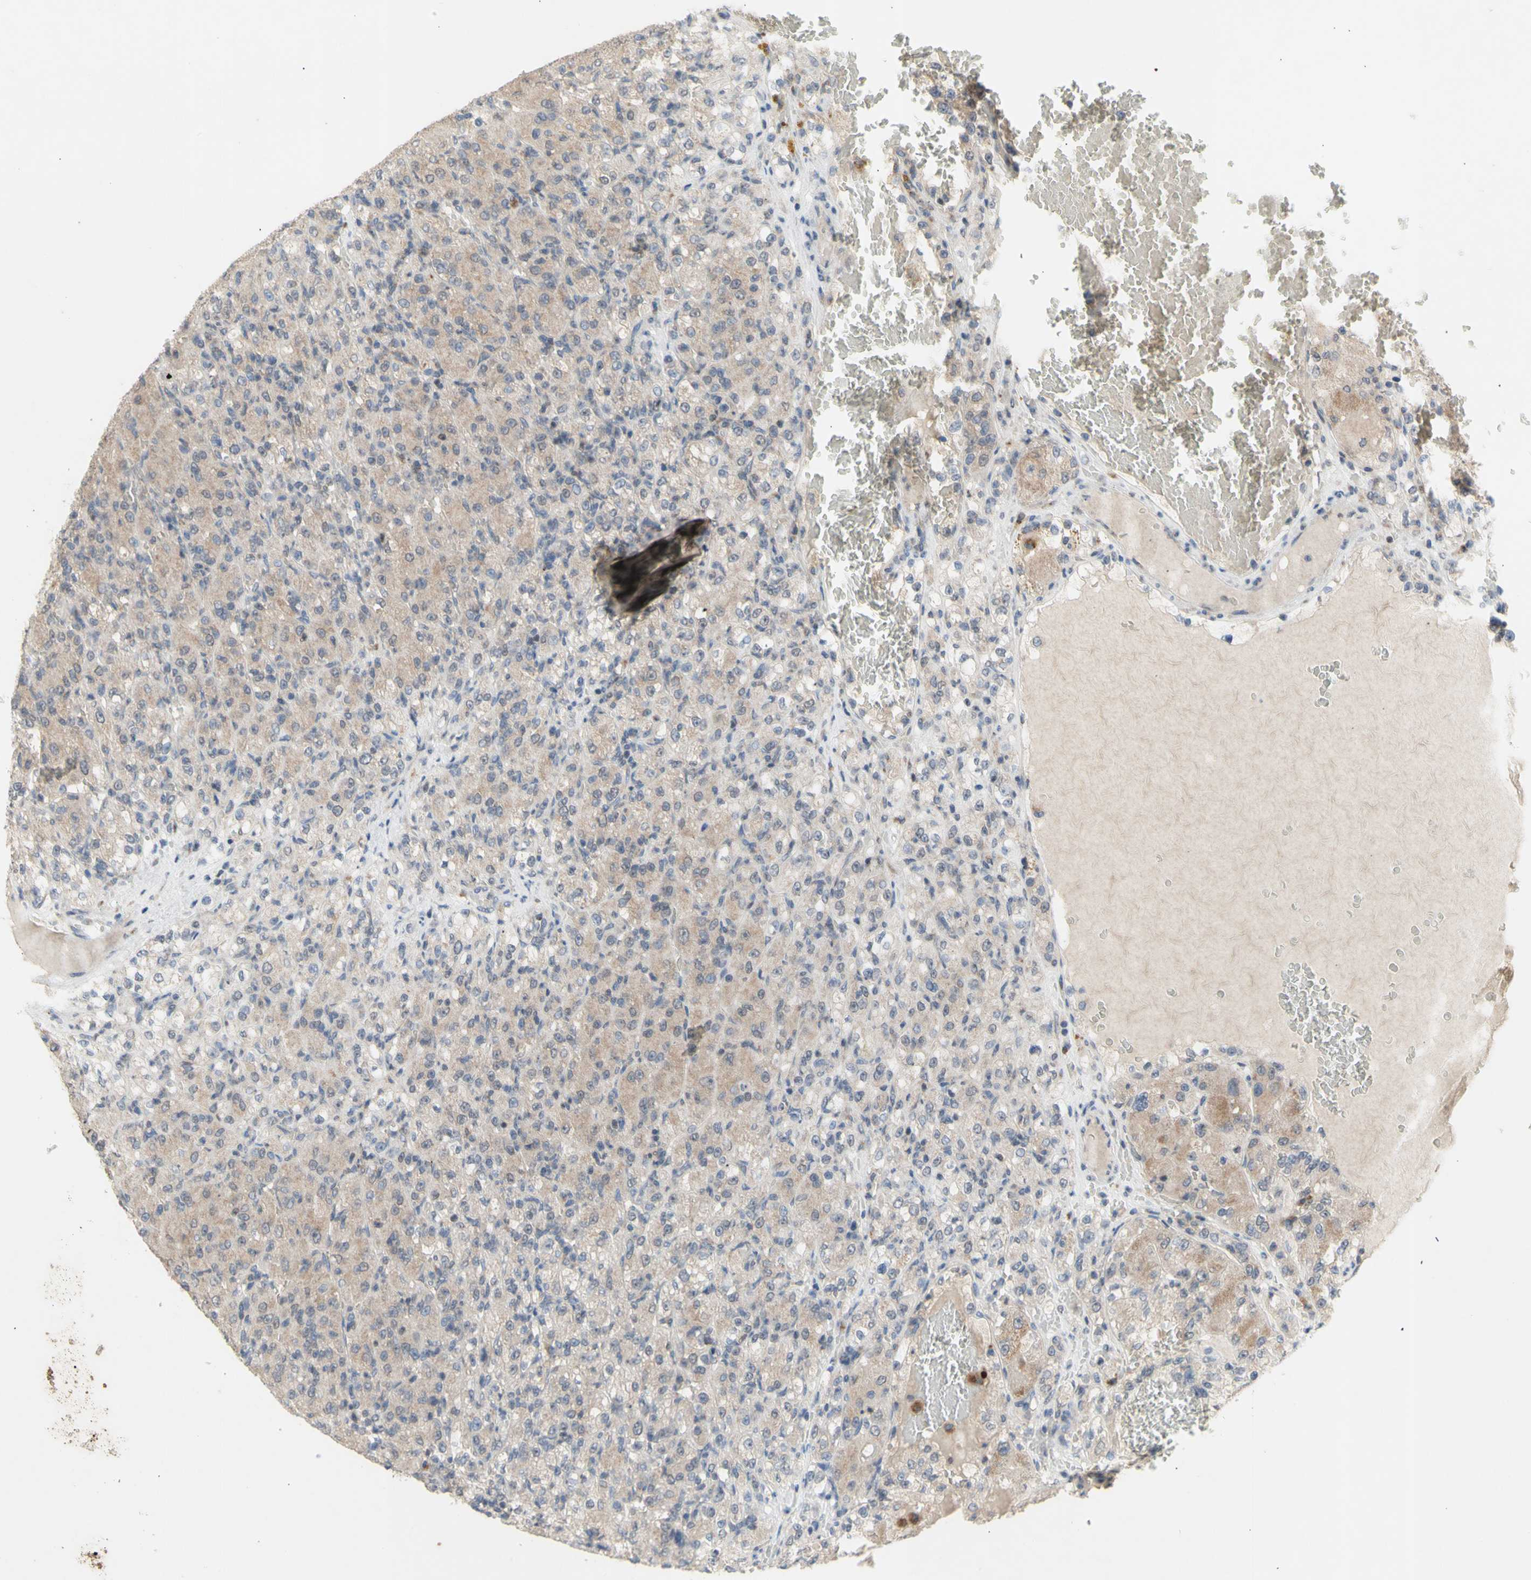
{"staining": {"intensity": "weak", "quantity": ">75%", "location": "cytoplasmic/membranous"}, "tissue": "renal cancer", "cell_type": "Tumor cells", "image_type": "cancer", "snomed": [{"axis": "morphology", "description": "Adenocarcinoma, NOS"}, {"axis": "topography", "description": "Kidney"}], "caption": "An IHC photomicrograph of tumor tissue is shown. Protein staining in brown shows weak cytoplasmic/membranous positivity in adenocarcinoma (renal) within tumor cells.", "gene": "NLRP1", "patient": {"sex": "male", "age": 61}}